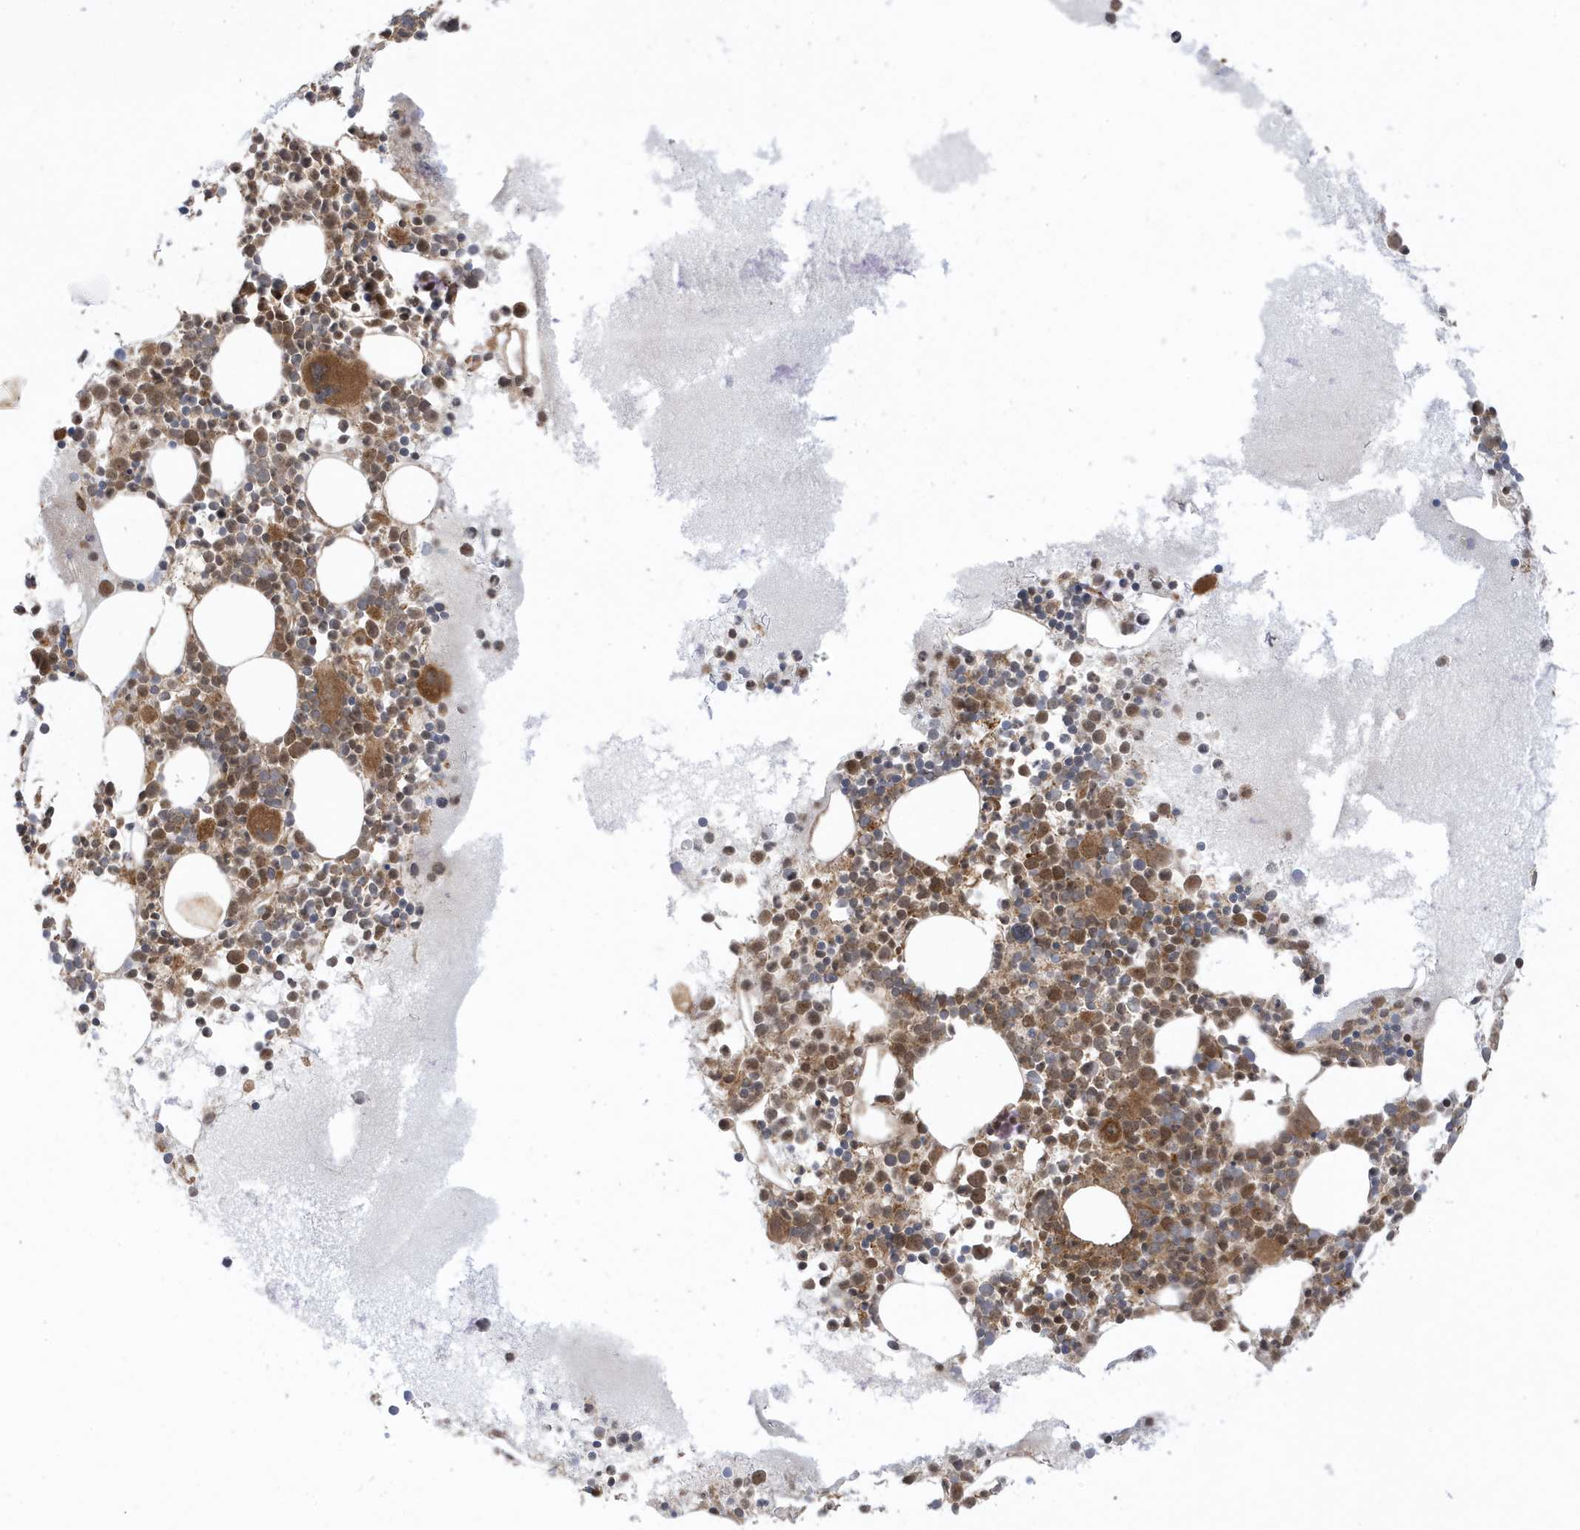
{"staining": {"intensity": "moderate", "quantity": "25%-75%", "location": "cytoplasmic/membranous"}, "tissue": "bone marrow", "cell_type": "Hematopoietic cells", "image_type": "normal", "snomed": [{"axis": "morphology", "description": "Normal tissue, NOS"}, {"axis": "topography", "description": "Bone marrow"}], "caption": "Protein expression analysis of normal bone marrow demonstrates moderate cytoplasmic/membranous expression in approximately 25%-75% of hematopoietic cells.", "gene": "DHX36", "patient": {"sex": "female", "age": 62}}